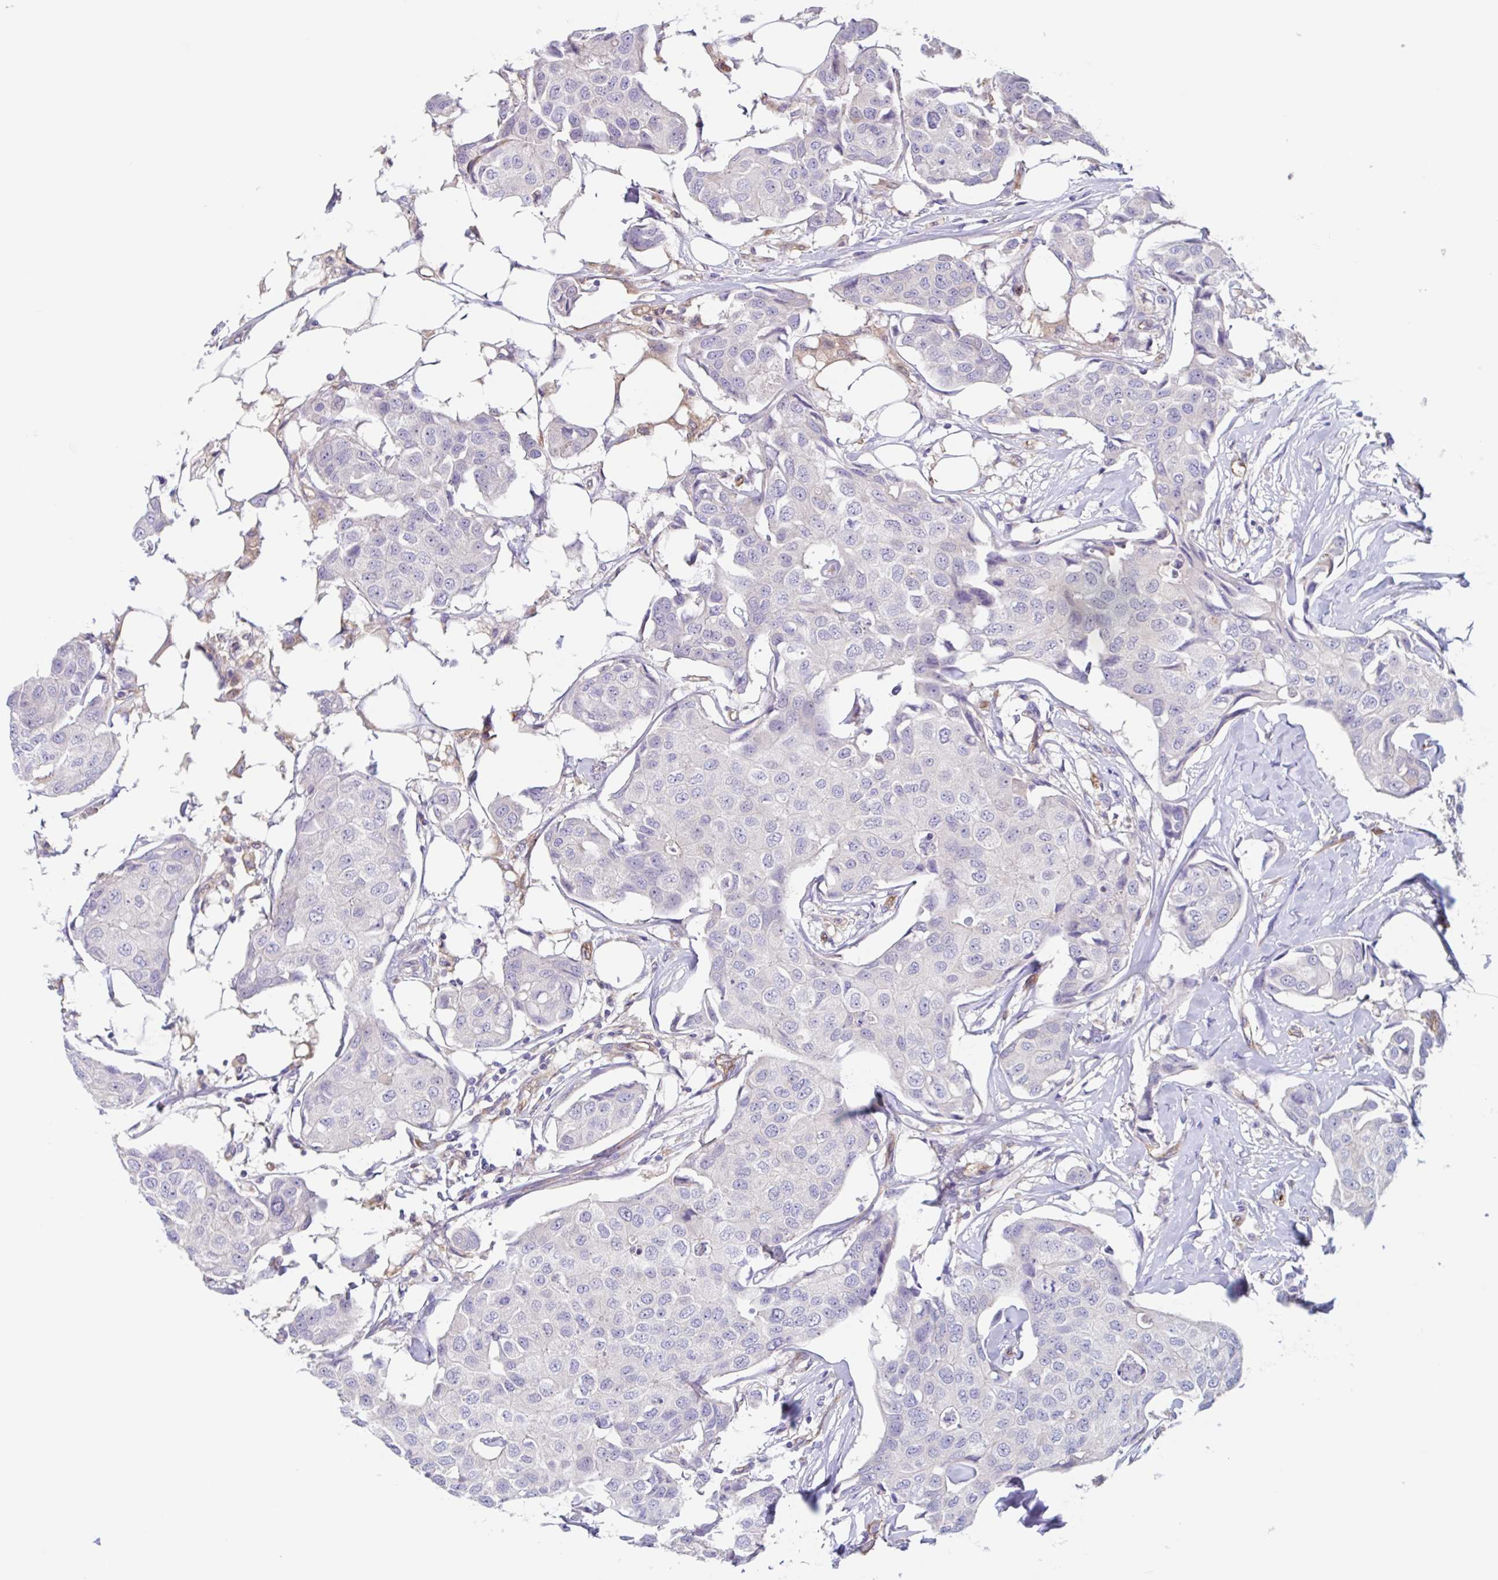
{"staining": {"intensity": "negative", "quantity": "none", "location": "none"}, "tissue": "breast cancer", "cell_type": "Tumor cells", "image_type": "cancer", "snomed": [{"axis": "morphology", "description": "Duct carcinoma"}, {"axis": "topography", "description": "Breast"}, {"axis": "topography", "description": "Lymph node"}], "caption": "Immunohistochemistry histopathology image of human breast invasive ductal carcinoma stained for a protein (brown), which displays no expression in tumor cells.", "gene": "EHD4", "patient": {"sex": "female", "age": 80}}